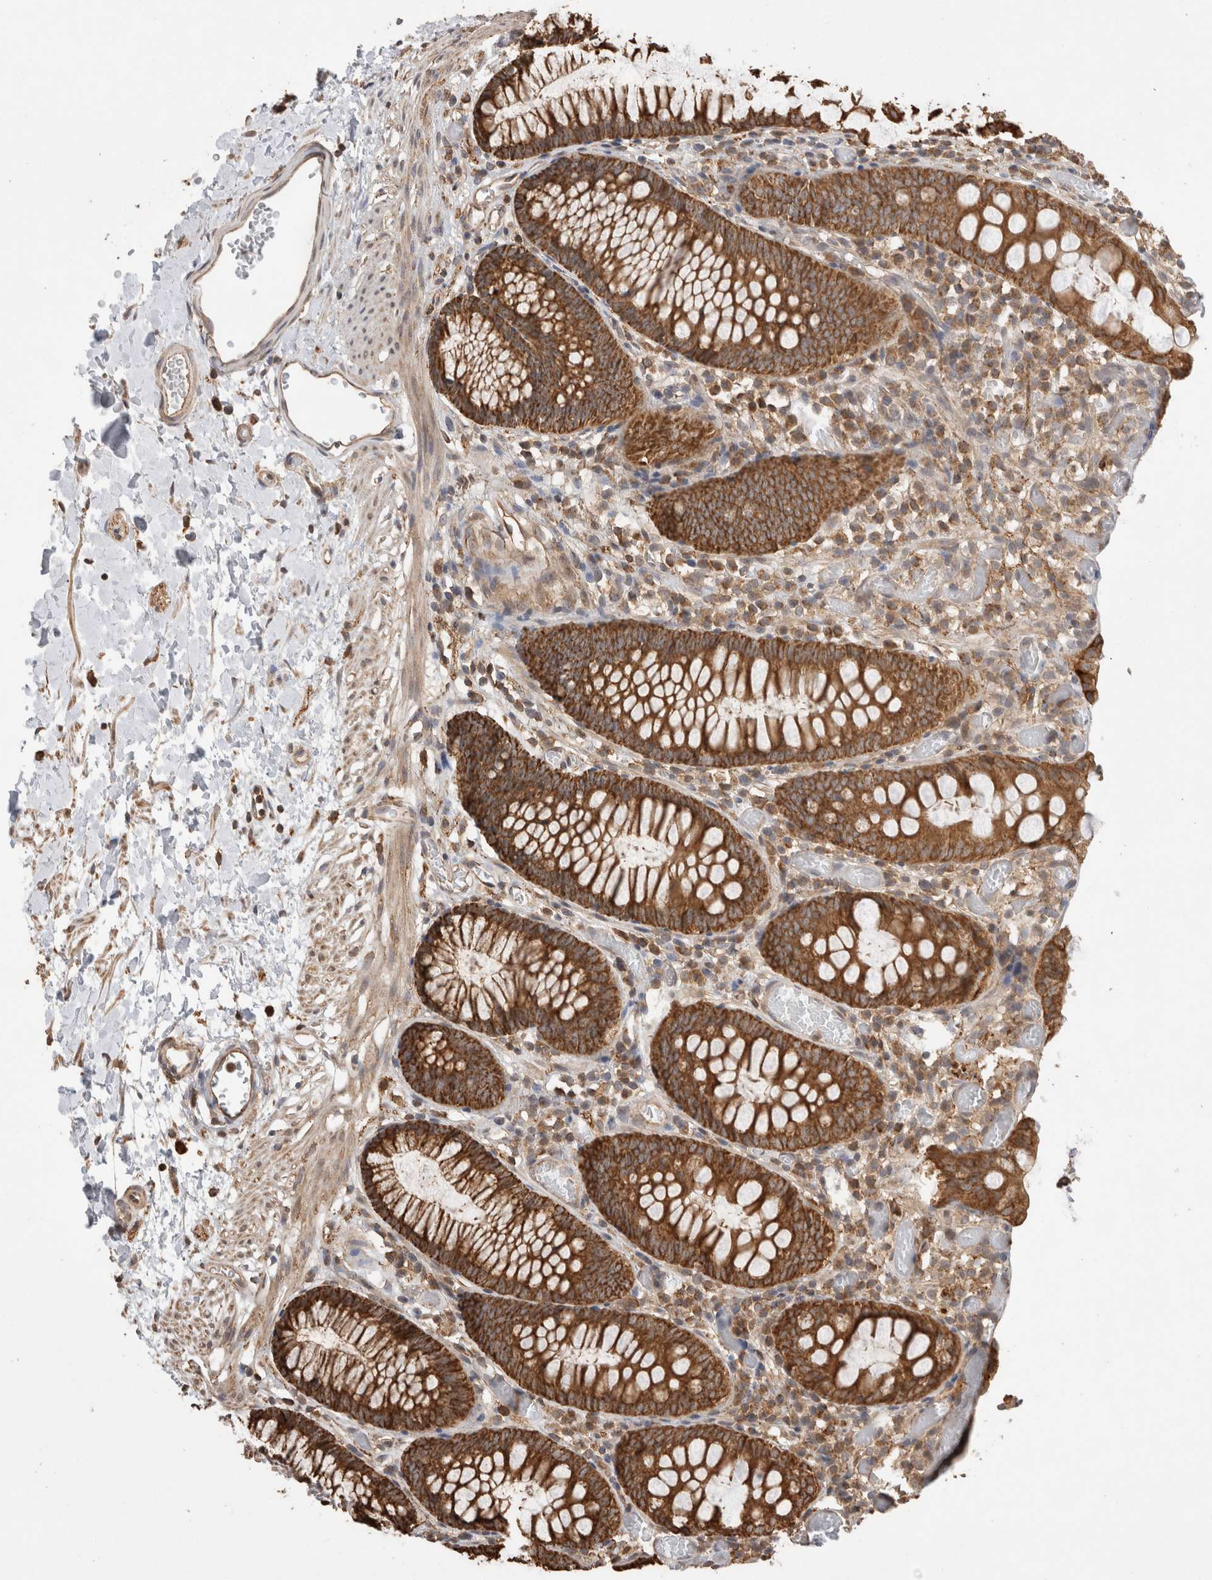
{"staining": {"intensity": "moderate", "quantity": ">75%", "location": "cytoplasmic/membranous"}, "tissue": "colon", "cell_type": "Endothelial cells", "image_type": "normal", "snomed": [{"axis": "morphology", "description": "Normal tissue, NOS"}, {"axis": "topography", "description": "Colon"}], "caption": "Human colon stained for a protein (brown) exhibits moderate cytoplasmic/membranous positive positivity in about >75% of endothelial cells.", "gene": "IMMP2L", "patient": {"sex": "male", "age": 14}}